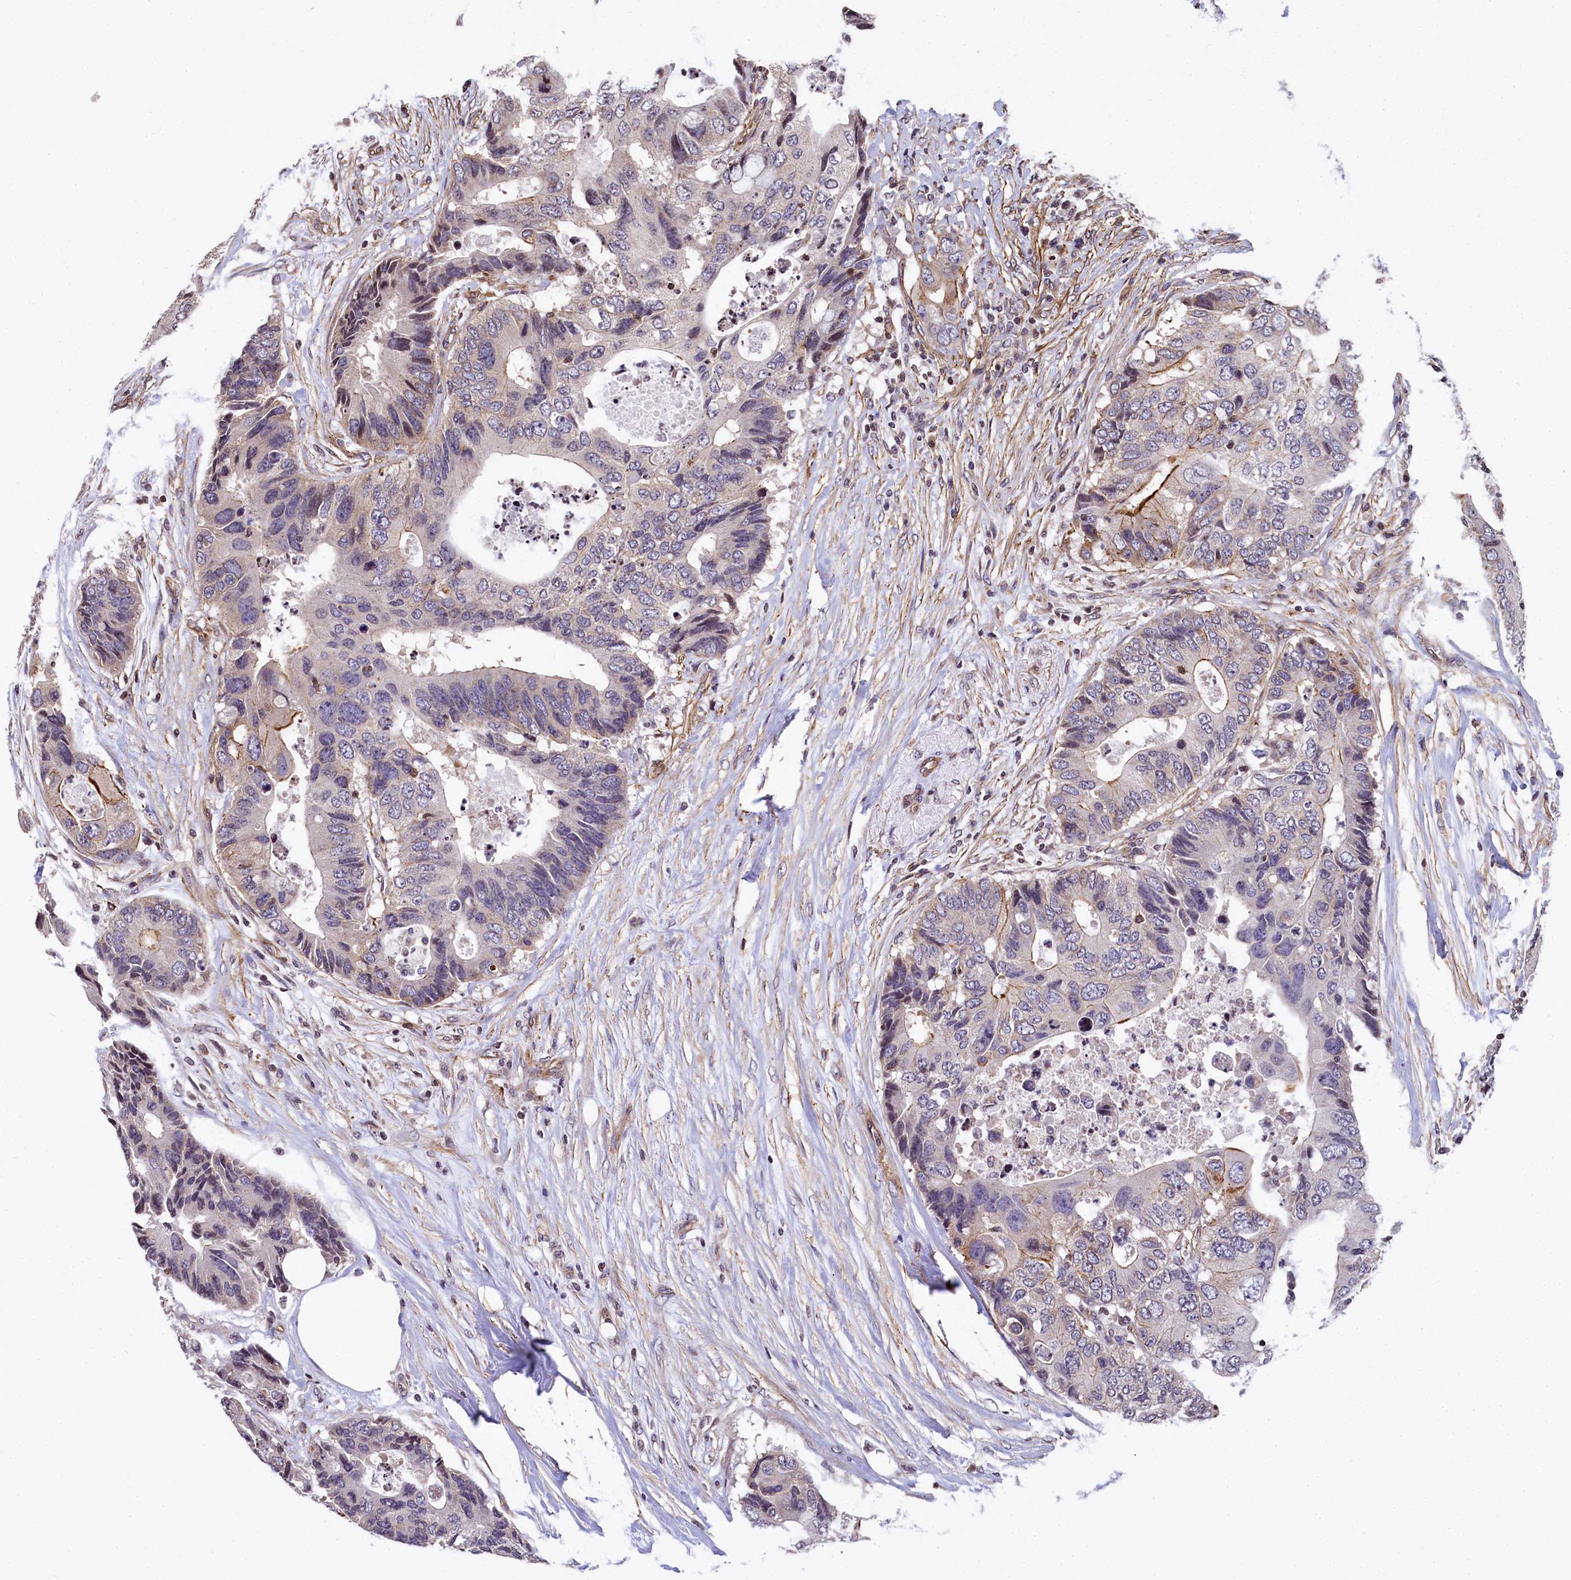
{"staining": {"intensity": "weak", "quantity": "<25%", "location": "cytoplasmic/membranous,nuclear"}, "tissue": "colorectal cancer", "cell_type": "Tumor cells", "image_type": "cancer", "snomed": [{"axis": "morphology", "description": "Adenocarcinoma, NOS"}, {"axis": "topography", "description": "Colon"}], "caption": "The immunohistochemistry (IHC) histopathology image has no significant staining in tumor cells of adenocarcinoma (colorectal) tissue.", "gene": "ZNF2", "patient": {"sex": "male", "age": 71}}